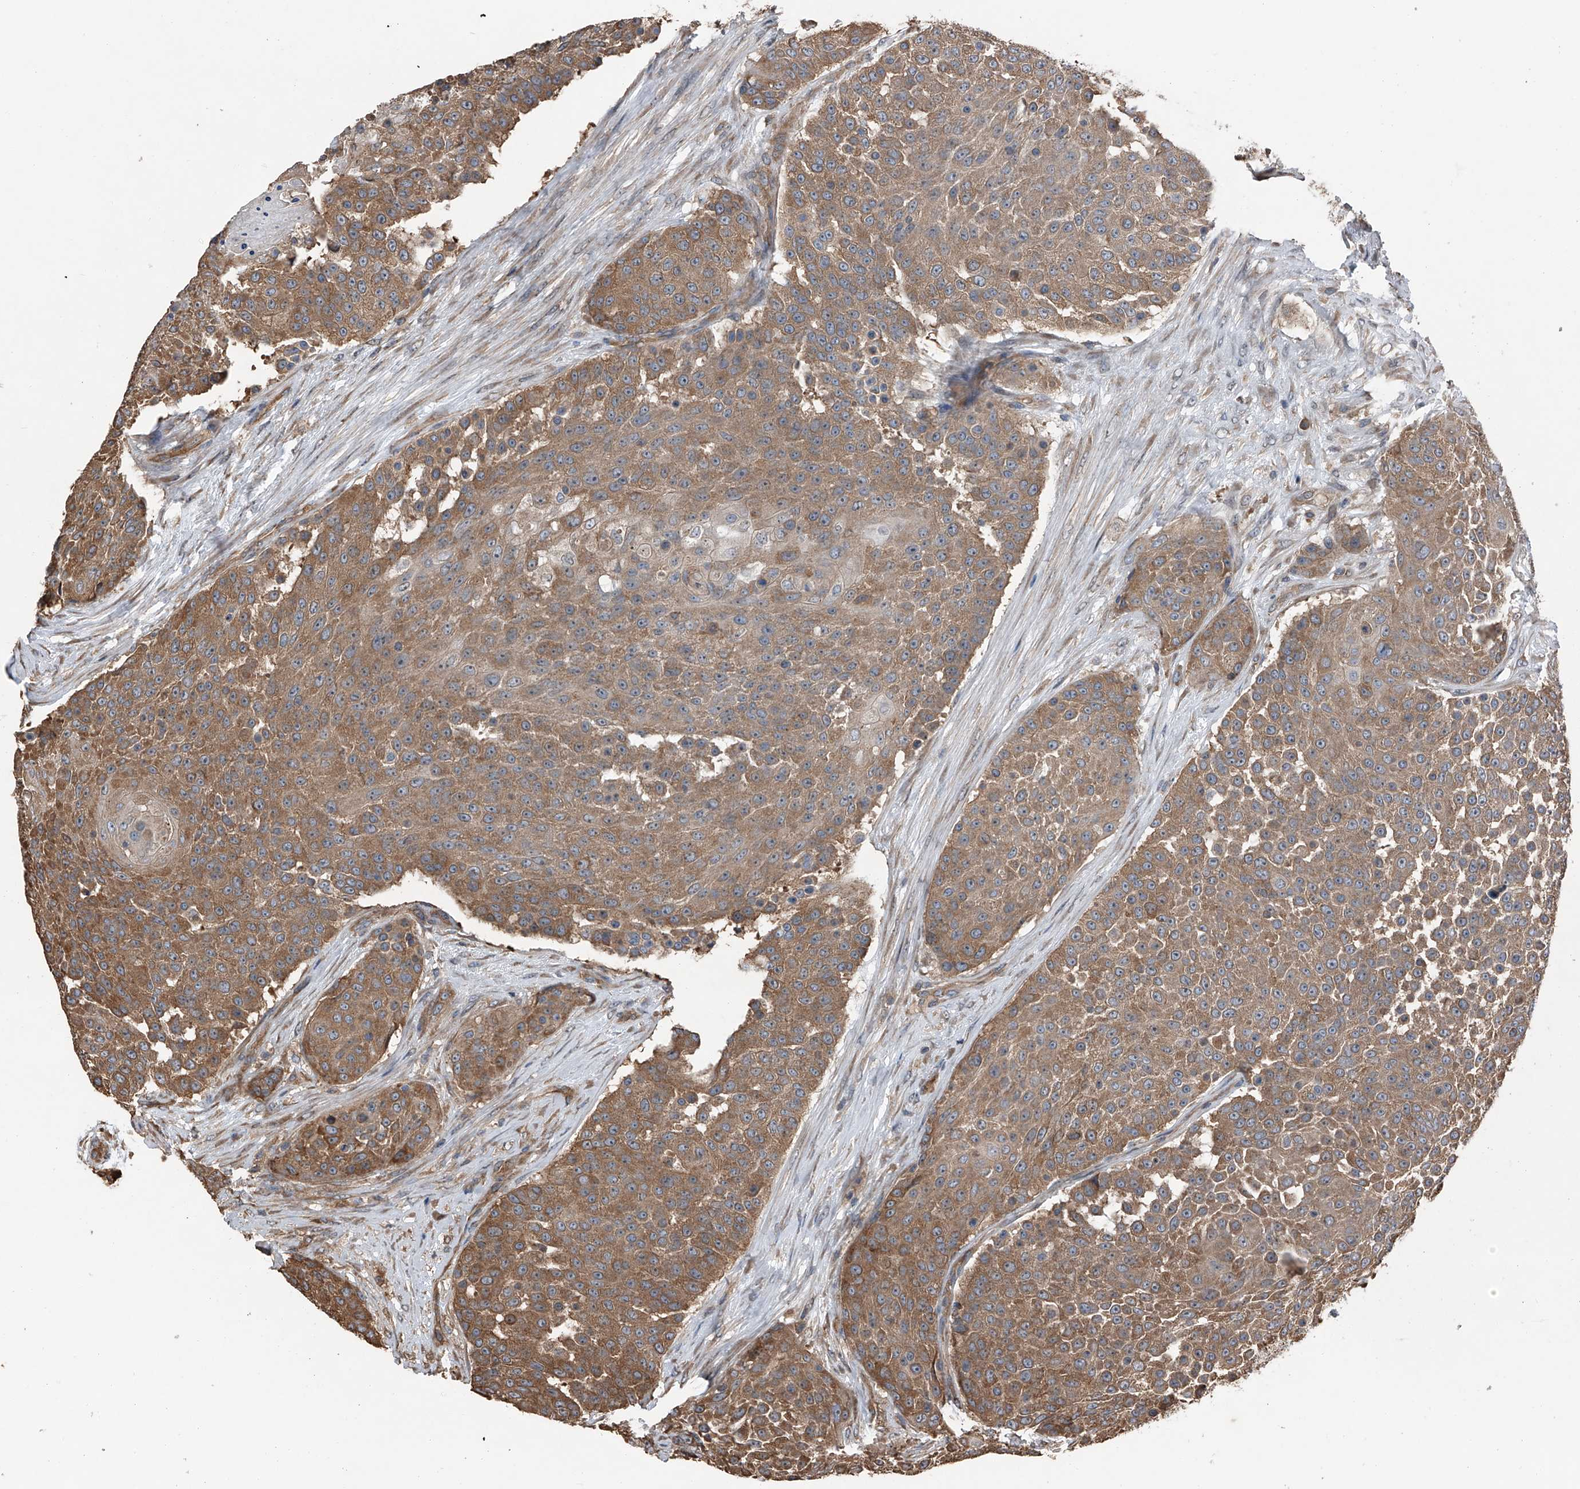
{"staining": {"intensity": "strong", "quantity": "25%-75%", "location": "cytoplasmic/membranous"}, "tissue": "urothelial cancer", "cell_type": "Tumor cells", "image_type": "cancer", "snomed": [{"axis": "morphology", "description": "Urothelial carcinoma, High grade"}, {"axis": "topography", "description": "Urinary bladder"}], "caption": "Strong cytoplasmic/membranous protein expression is identified in approximately 25%-75% of tumor cells in urothelial cancer.", "gene": "KCNJ2", "patient": {"sex": "female", "age": 63}}